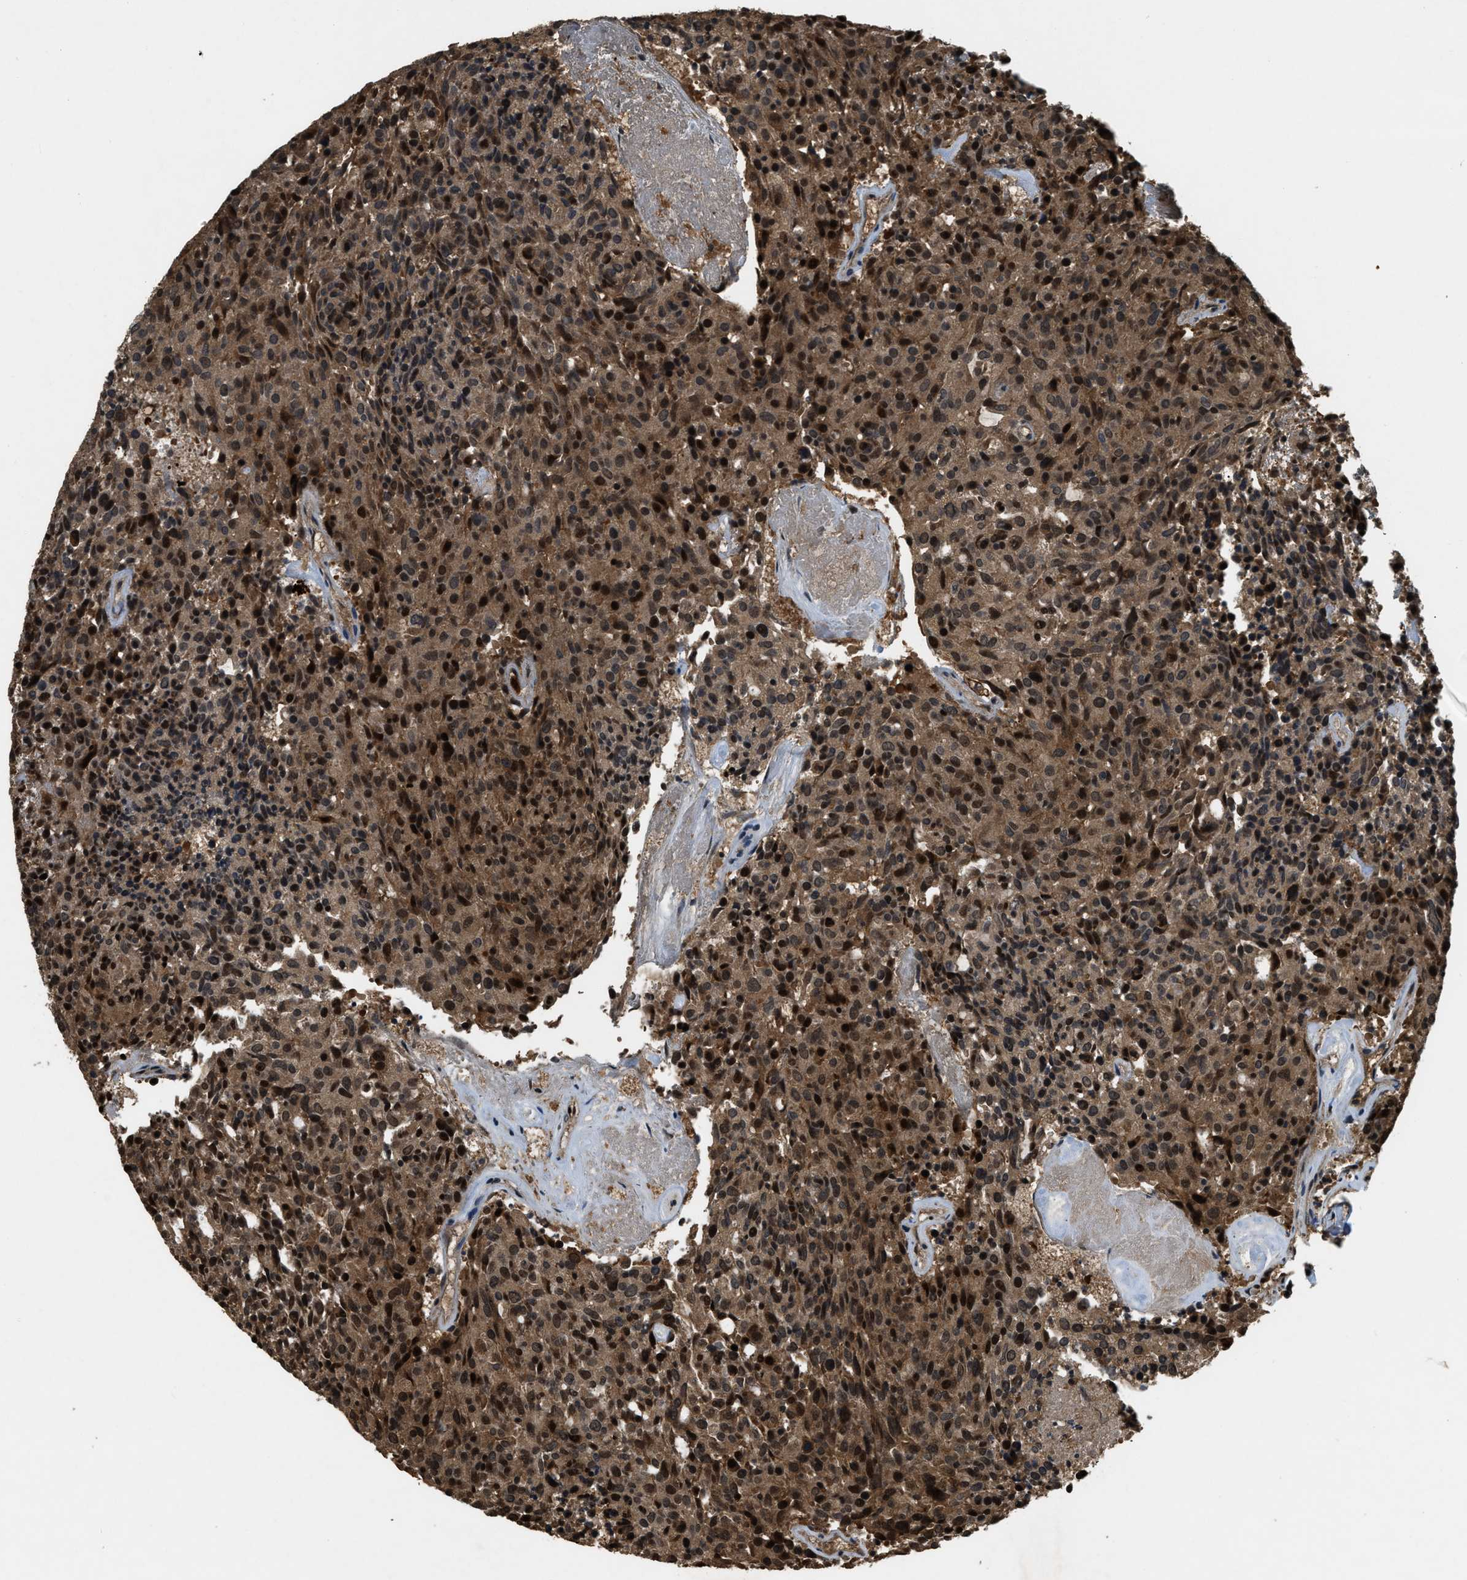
{"staining": {"intensity": "strong", "quantity": ">75%", "location": "cytoplasmic/membranous,nuclear"}, "tissue": "carcinoid", "cell_type": "Tumor cells", "image_type": "cancer", "snomed": [{"axis": "morphology", "description": "Carcinoid, malignant, NOS"}, {"axis": "topography", "description": "Pancreas"}], "caption": "Protein staining shows strong cytoplasmic/membranous and nuclear expression in approximately >75% of tumor cells in malignant carcinoid.", "gene": "RNF141", "patient": {"sex": "female", "age": 54}}